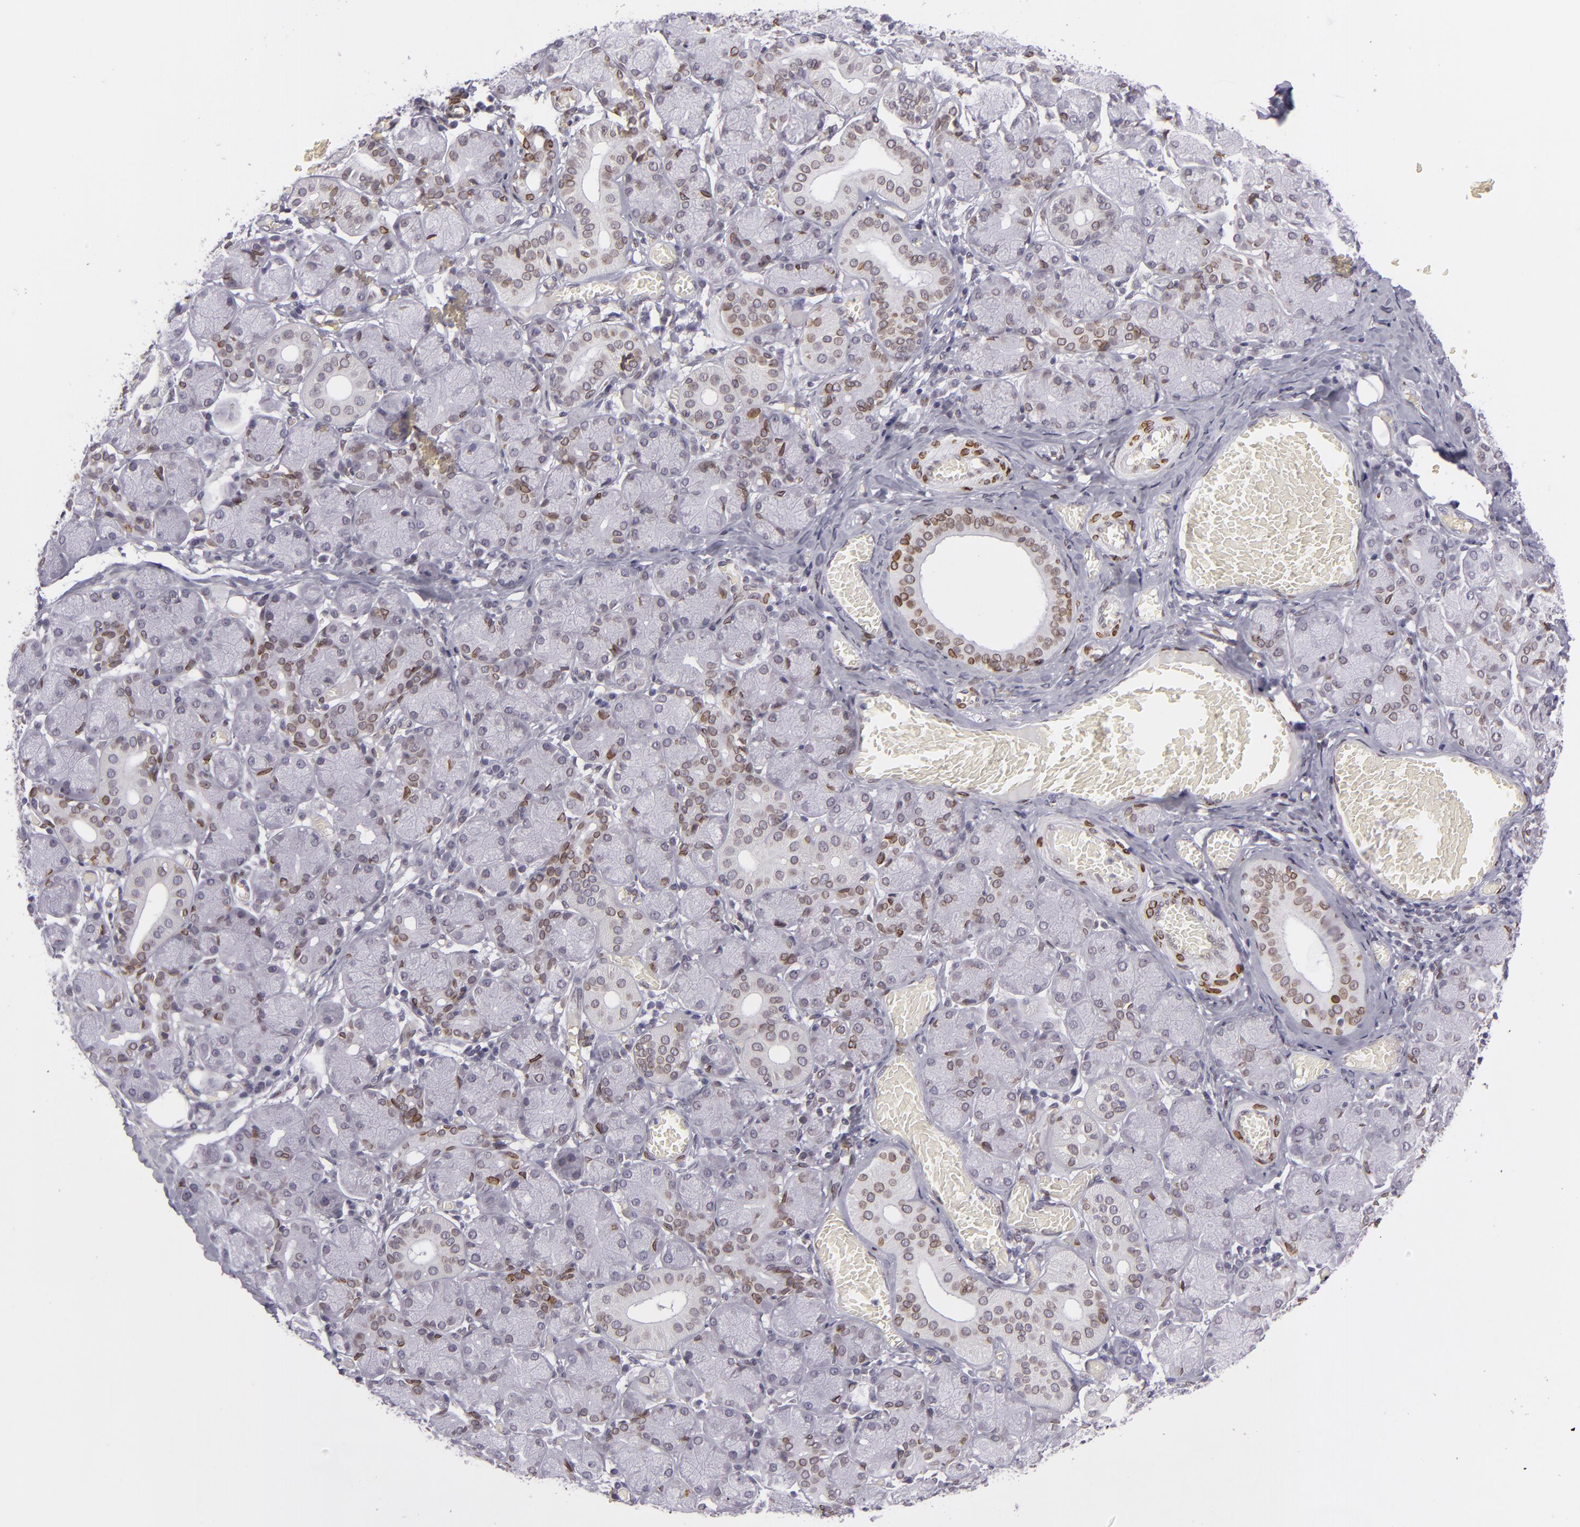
{"staining": {"intensity": "moderate", "quantity": ">75%", "location": "nuclear"}, "tissue": "salivary gland", "cell_type": "Glandular cells", "image_type": "normal", "snomed": [{"axis": "morphology", "description": "Normal tissue, NOS"}, {"axis": "topography", "description": "Salivary gland"}], "caption": "DAB immunohistochemical staining of unremarkable human salivary gland exhibits moderate nuclear protein expression in about >75% of glandular cells.", "gene": "EMD", "patient": {"sex": "female", "age": 24}}